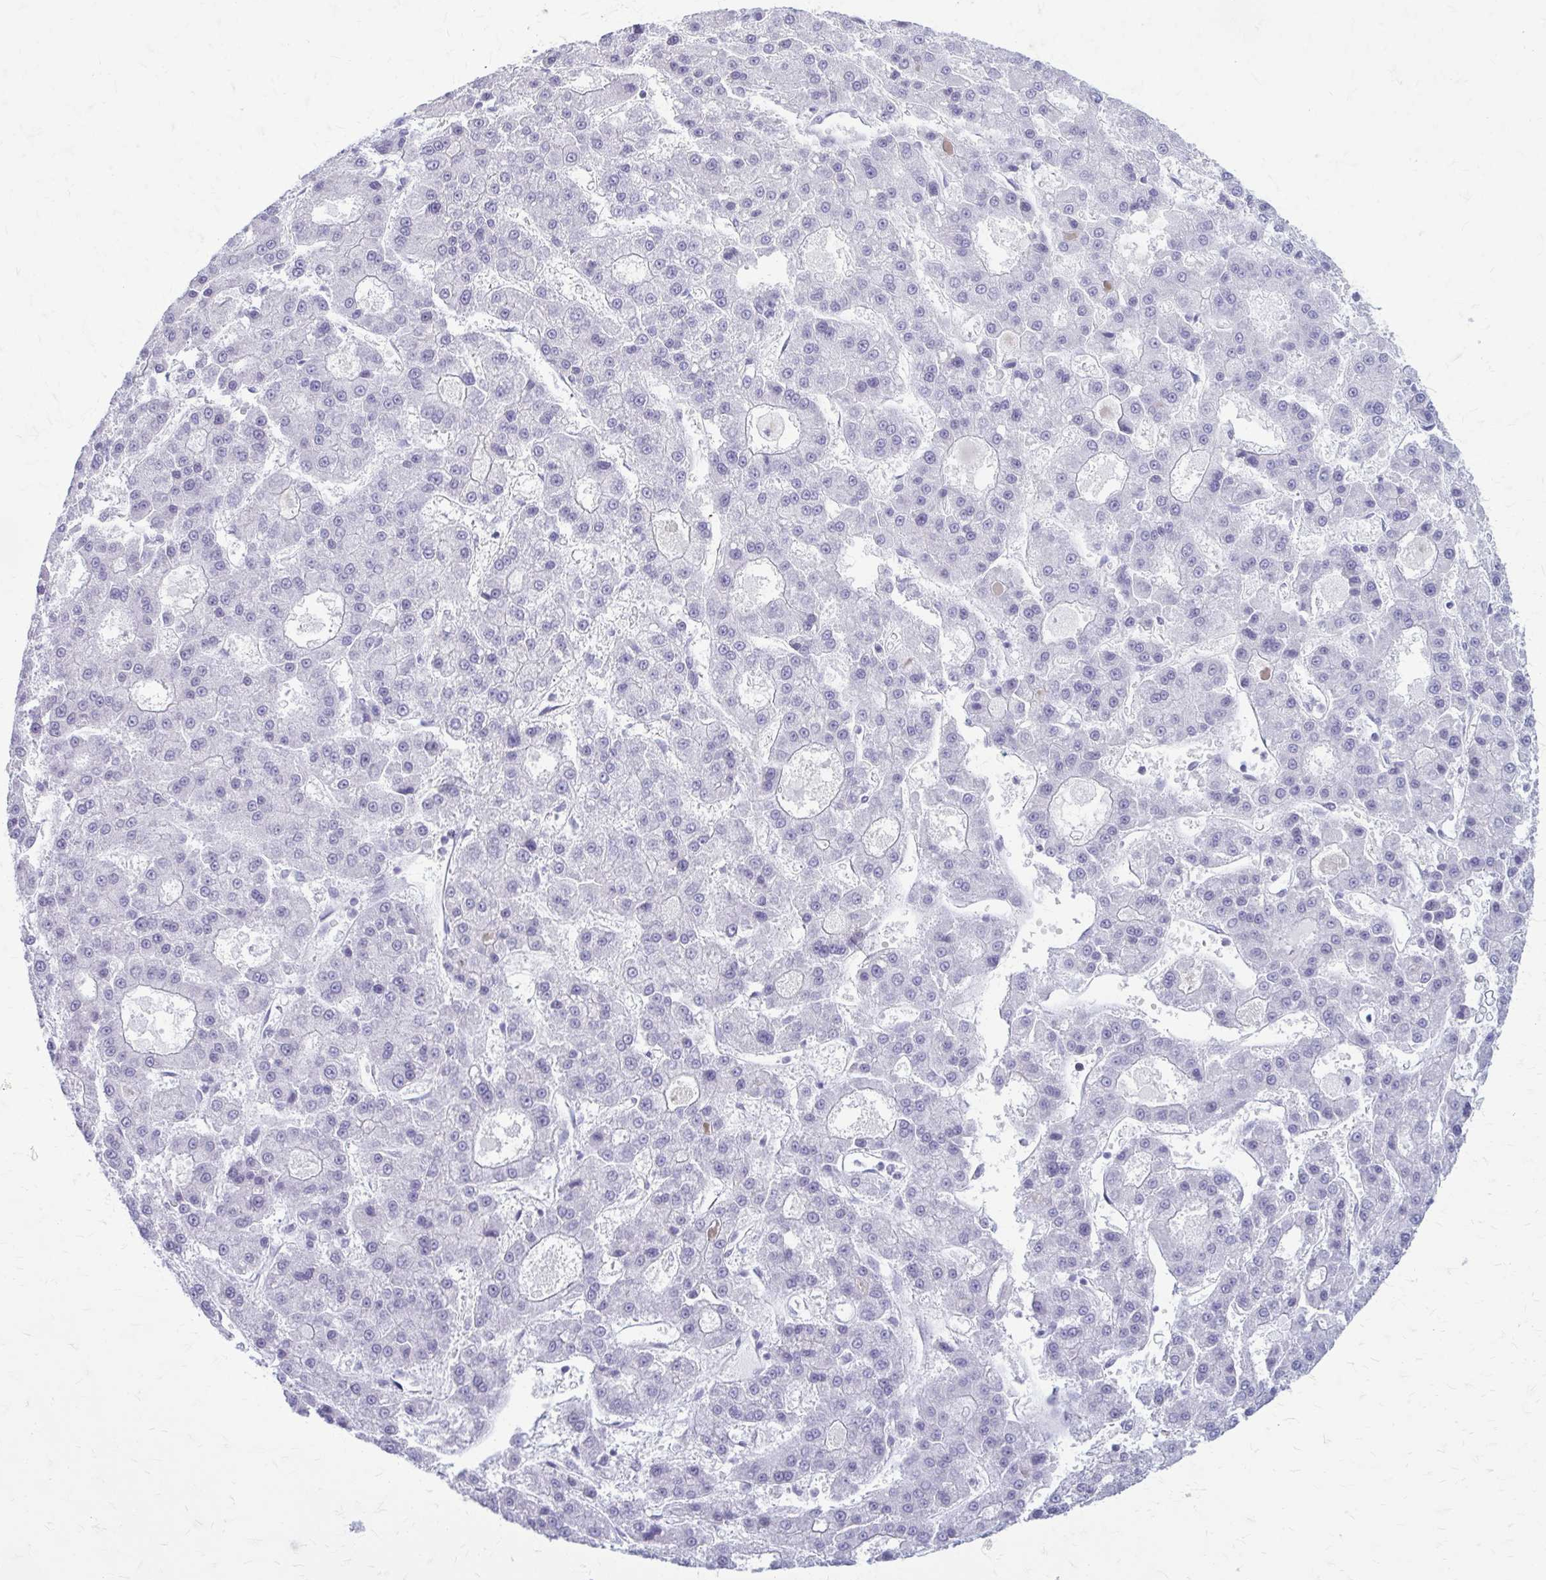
{"staining": {"intensity": "negative", "quantity": "none", "location": "none"}, "tissue": "liver cancer", "cell_type": "Tumor cells", "image_type": "cancer", "snomed": [{"axis": "morphology", "description": "Carcinoma, Hepatocellular, NOS"}, {"axis": "topography", "description": "Liver"}], "caption": "Tumor cells are negative for protein expression in human hepatocellular carcinoma (liver).", "gene": "KRT5", "patient": {"sex": "male", "age": 70}}